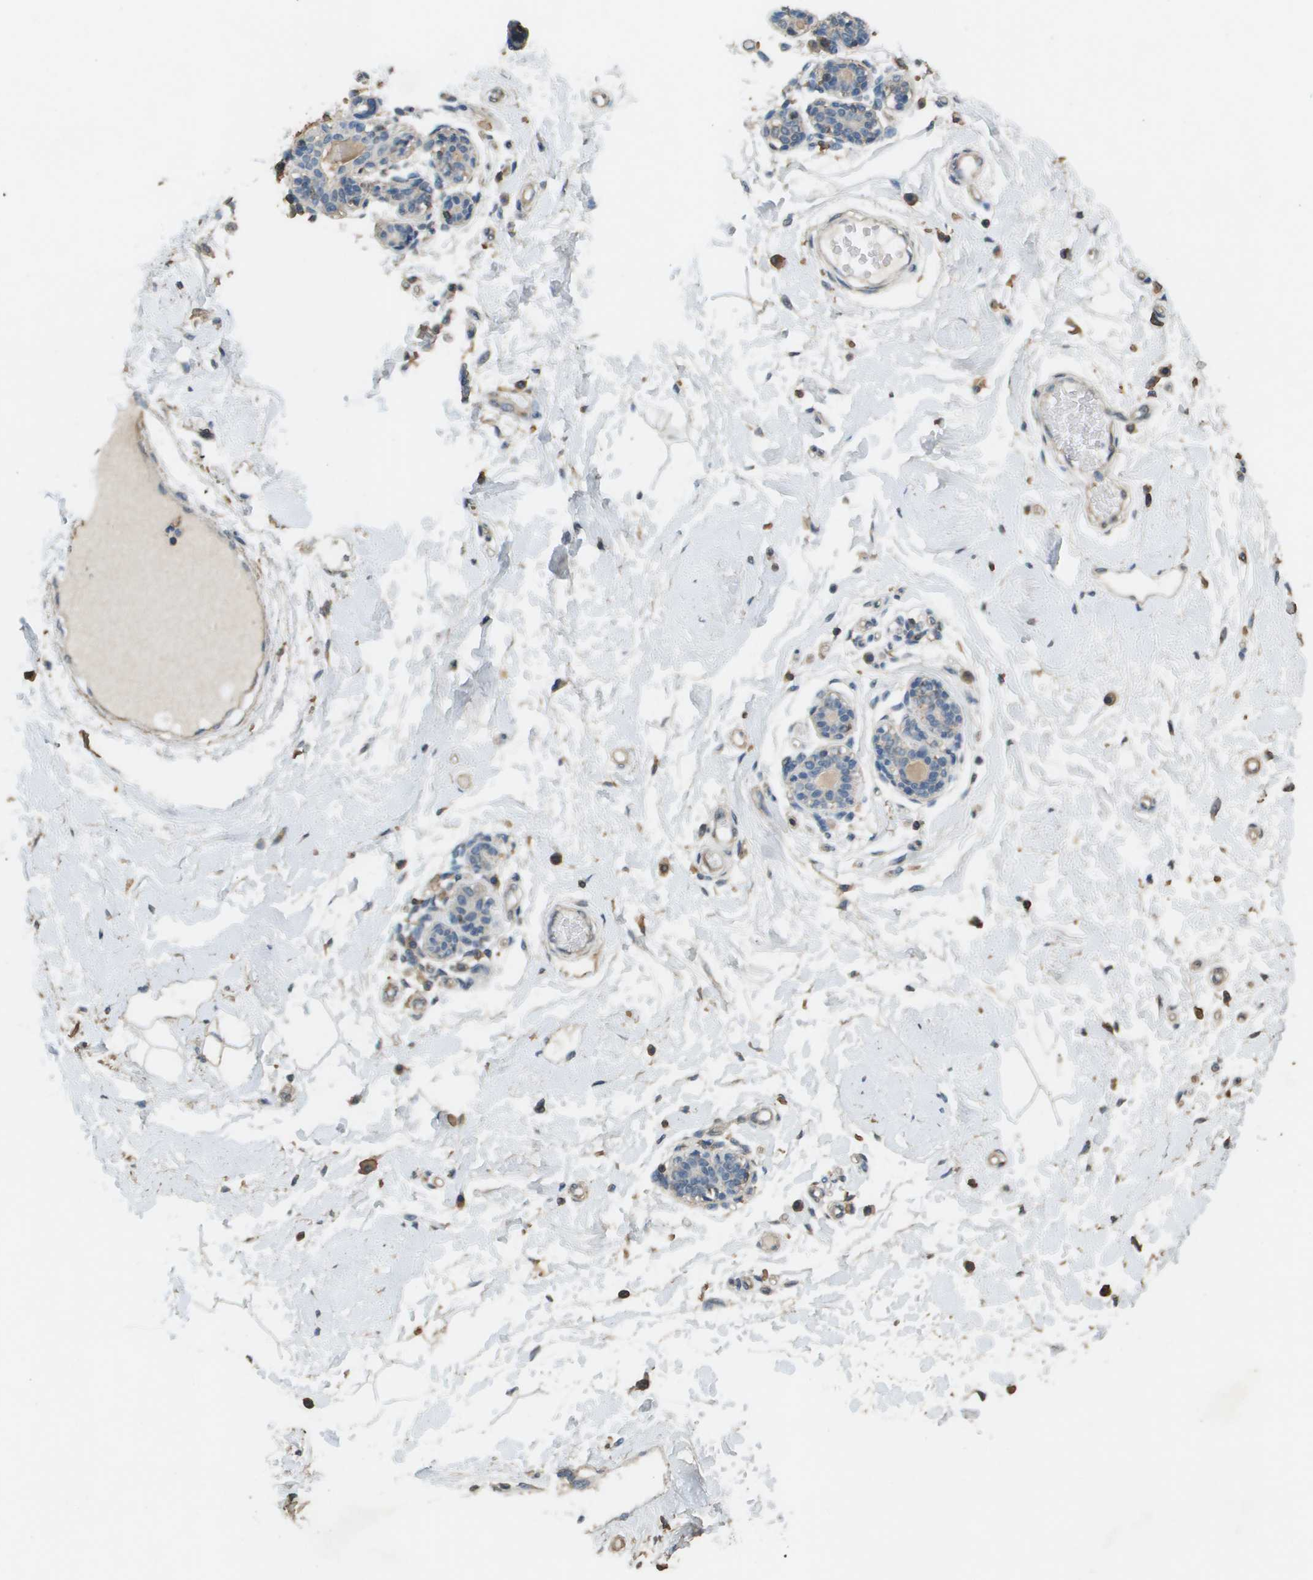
{"staining": {"intensity": "negative", "quantity": "none", "location": "none"}, "tissue": "breast", "cell_type": "Adipocytes", "image_type": "normal", "snomed": [{"axis": "morphology", "description": "Normal tissue, NOS"}, {"axis": "morphology", "description": "Lobular carcinoma"}, {"axis": "topography", "description": "Breast"}], "caption": "IHC of normal human breast shows no expression in adipocytes.", "gene": "MS4A7", "patient": {"sex": "female", "age": 59}}